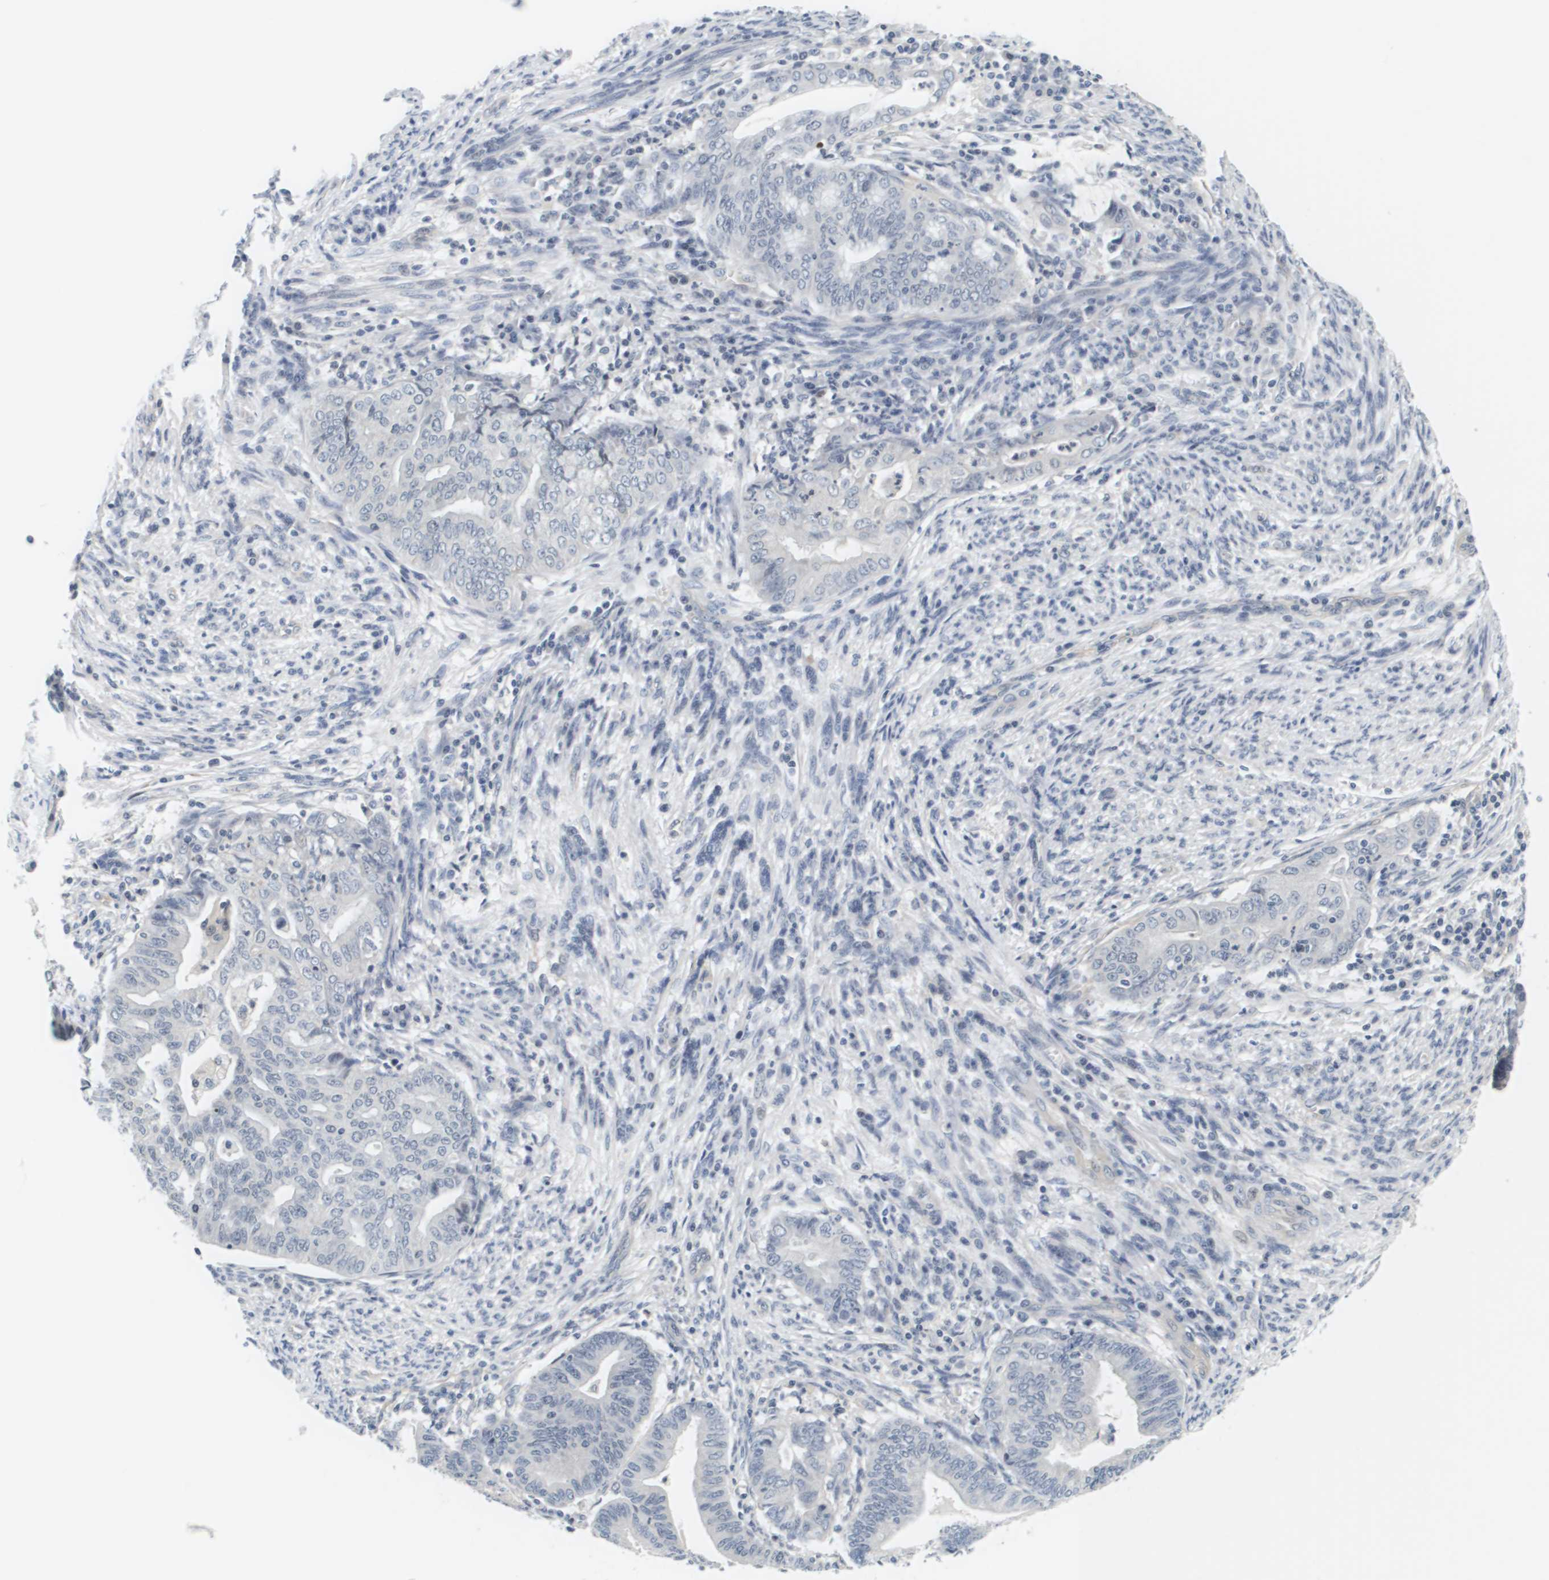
{"staining": {"intensity": "negative", "quantity": "none", "location": "none"}, "tissue": "endometrial cancer", "cell_type": "Tumor cells", "image_type": "cancer", "snomed": [{"axis": "morphology", "description": "Adenocarcinoma, NOS"}, {"axis": "topography", "description": "Endometrium"}], "caption": "Immunohistochemistry of endometrial adenocarcinoma displays no expression in tumor cells.", "gene": "KCNJ5", "patient": {"sex": "female", "age": 79}}